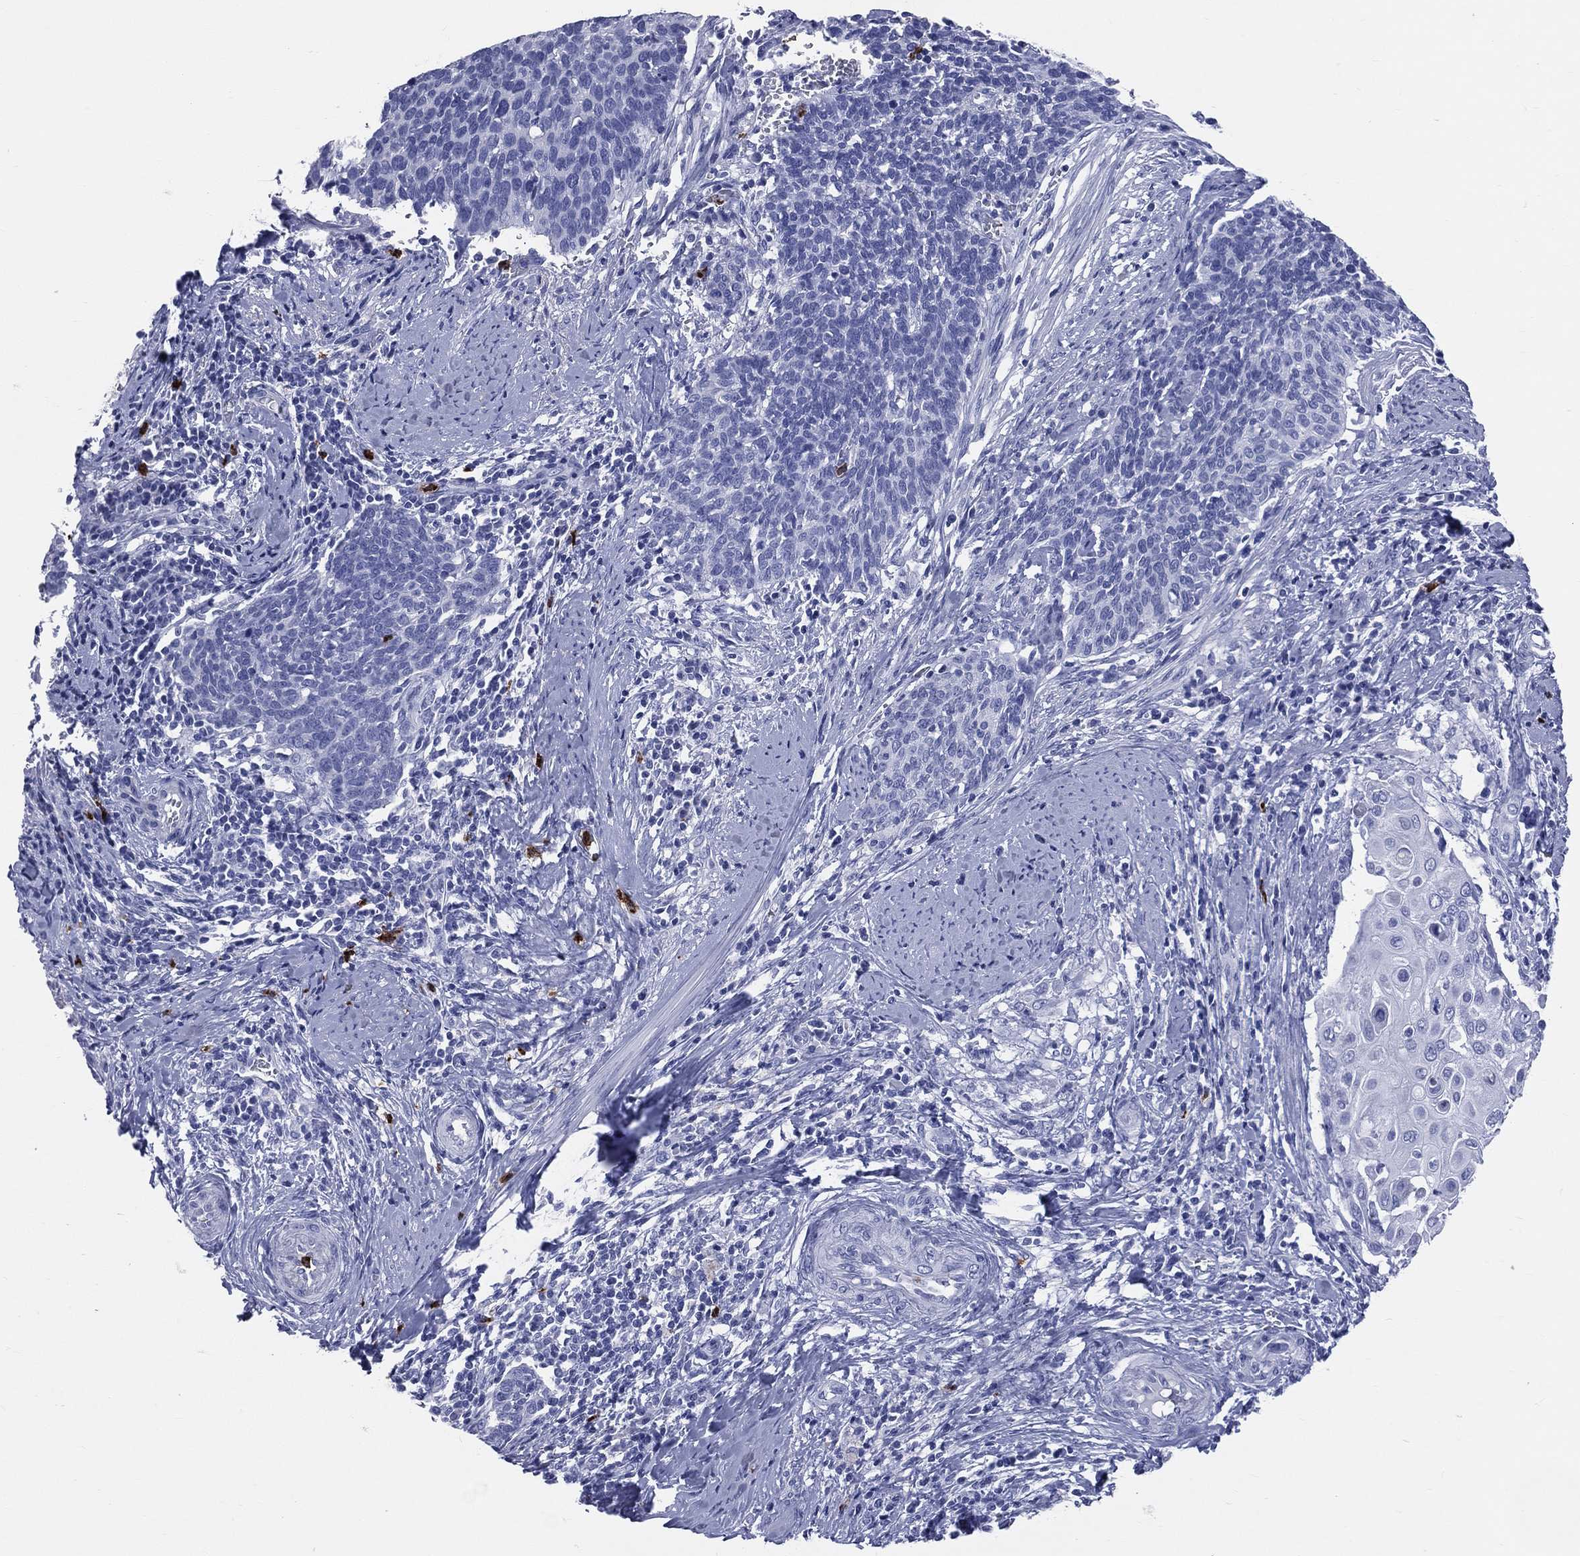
{"staining": {"intensity": "negative", "quantity": "none", "location": "none"}, "tissue": "cervical cancer", "cell_type": "Tumor cells", "image_type": "cancer", "snomed": [{"axis": "morphology", "description": "Squamous cell carcinoma, NOS"}, {"axis": "topography", "description": "Cervix"}], "caption": "An IHC histopathology image of cervical cancer is shown. There is no staining in tumor cells of cervical cancer.", "gene": "PGLYRP1", "patient": {"sex": "female", "age": 39}}